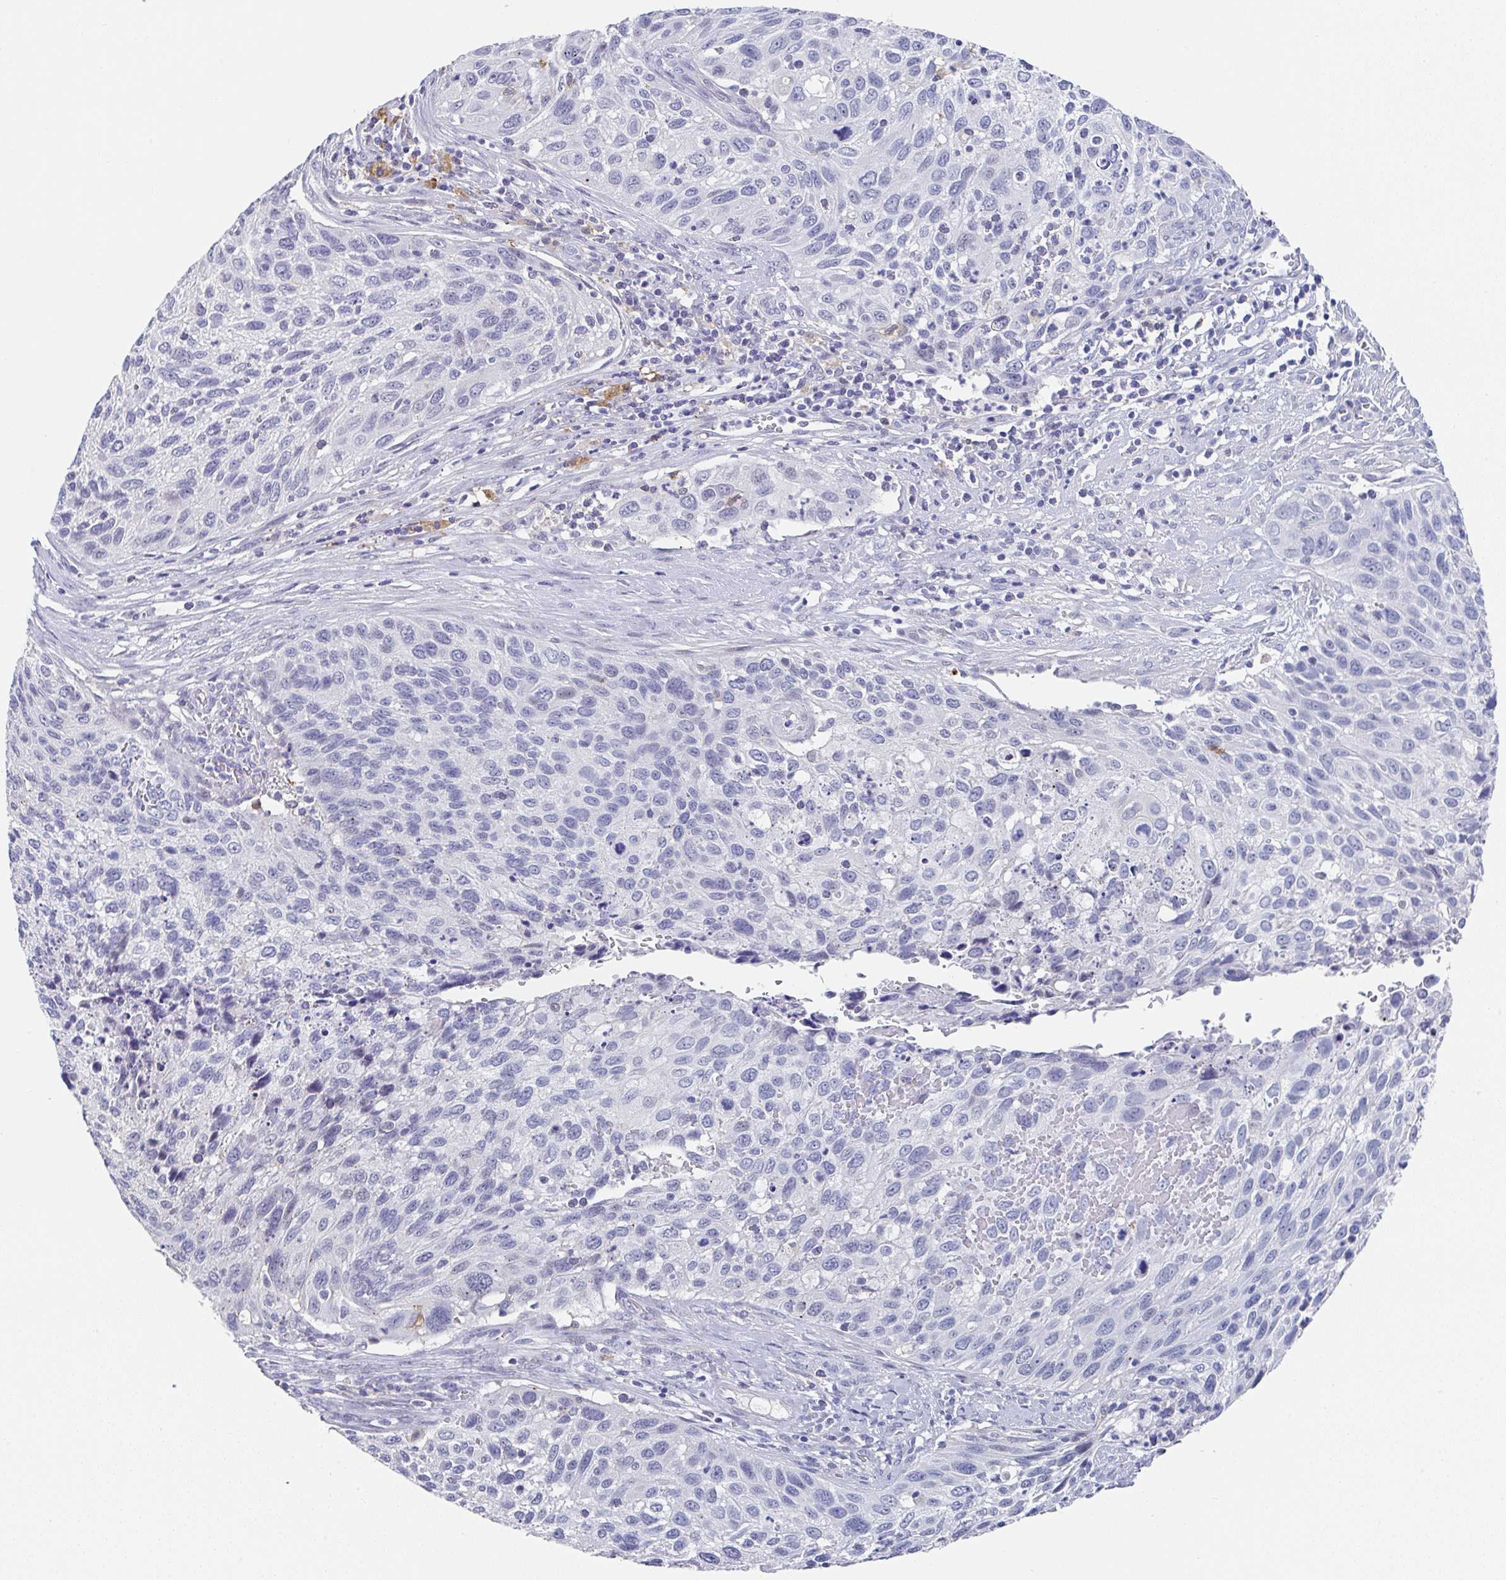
{"staining": {"intensity": "negative", "quantity": "none", "location": "none"}, "tissue": "cervical cancer", "cell_type": "Tumor cells", "image_type": "cancer", "snomed": [{"axis": "morphology", "description": "Squamous cell carcinoma, NOS"}, {"axis": "topography", "description": "Cervix"}], "caption": "High magnification brightfield microscopy of squamous cell carcinoma (cervical) stained with DAB (brown) and counterstained with hematoxylin (blue): tumor cells show no significant expression. Nuclei are stained in blue.", "gene": "TNFRSF8", "patient": {"sex": "female", "age": 70}}